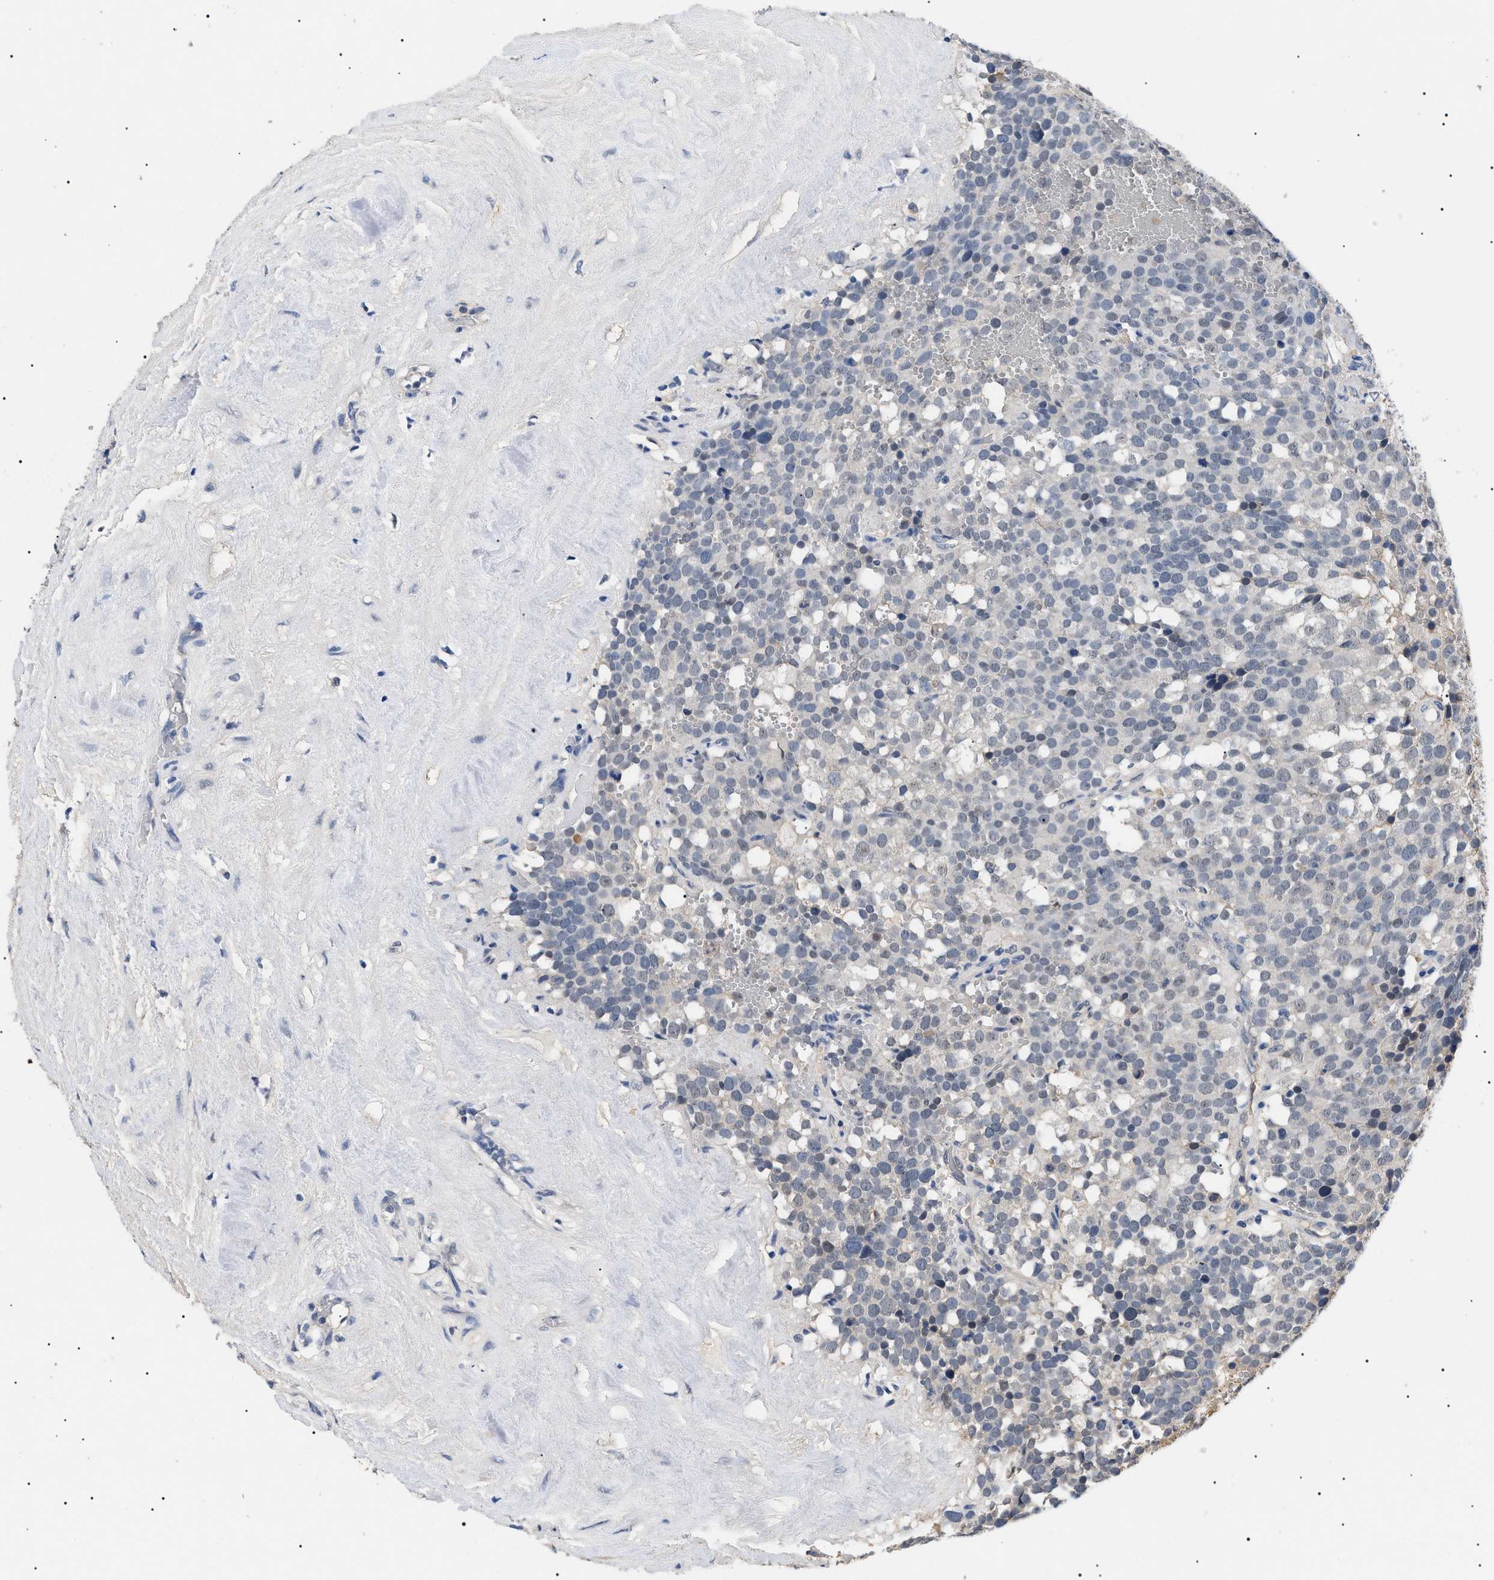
{"staining": {"intensity": "negative", "quantity": "none", "location": "none"}, "tissue": "testis cancer", "cell_type": "Tumor cells", "image_type": "cancer", "snomed": [{"axis": "morphology", "description": "Seminoma, NOS"}, {"axis": "topography", "description": "Testis"}], "caption": "Tumor cells are negative for protein expression in human testis cancer (seminoma).", "gene": "PRRT2", "patient": {"sex": "male", "age": 71}}